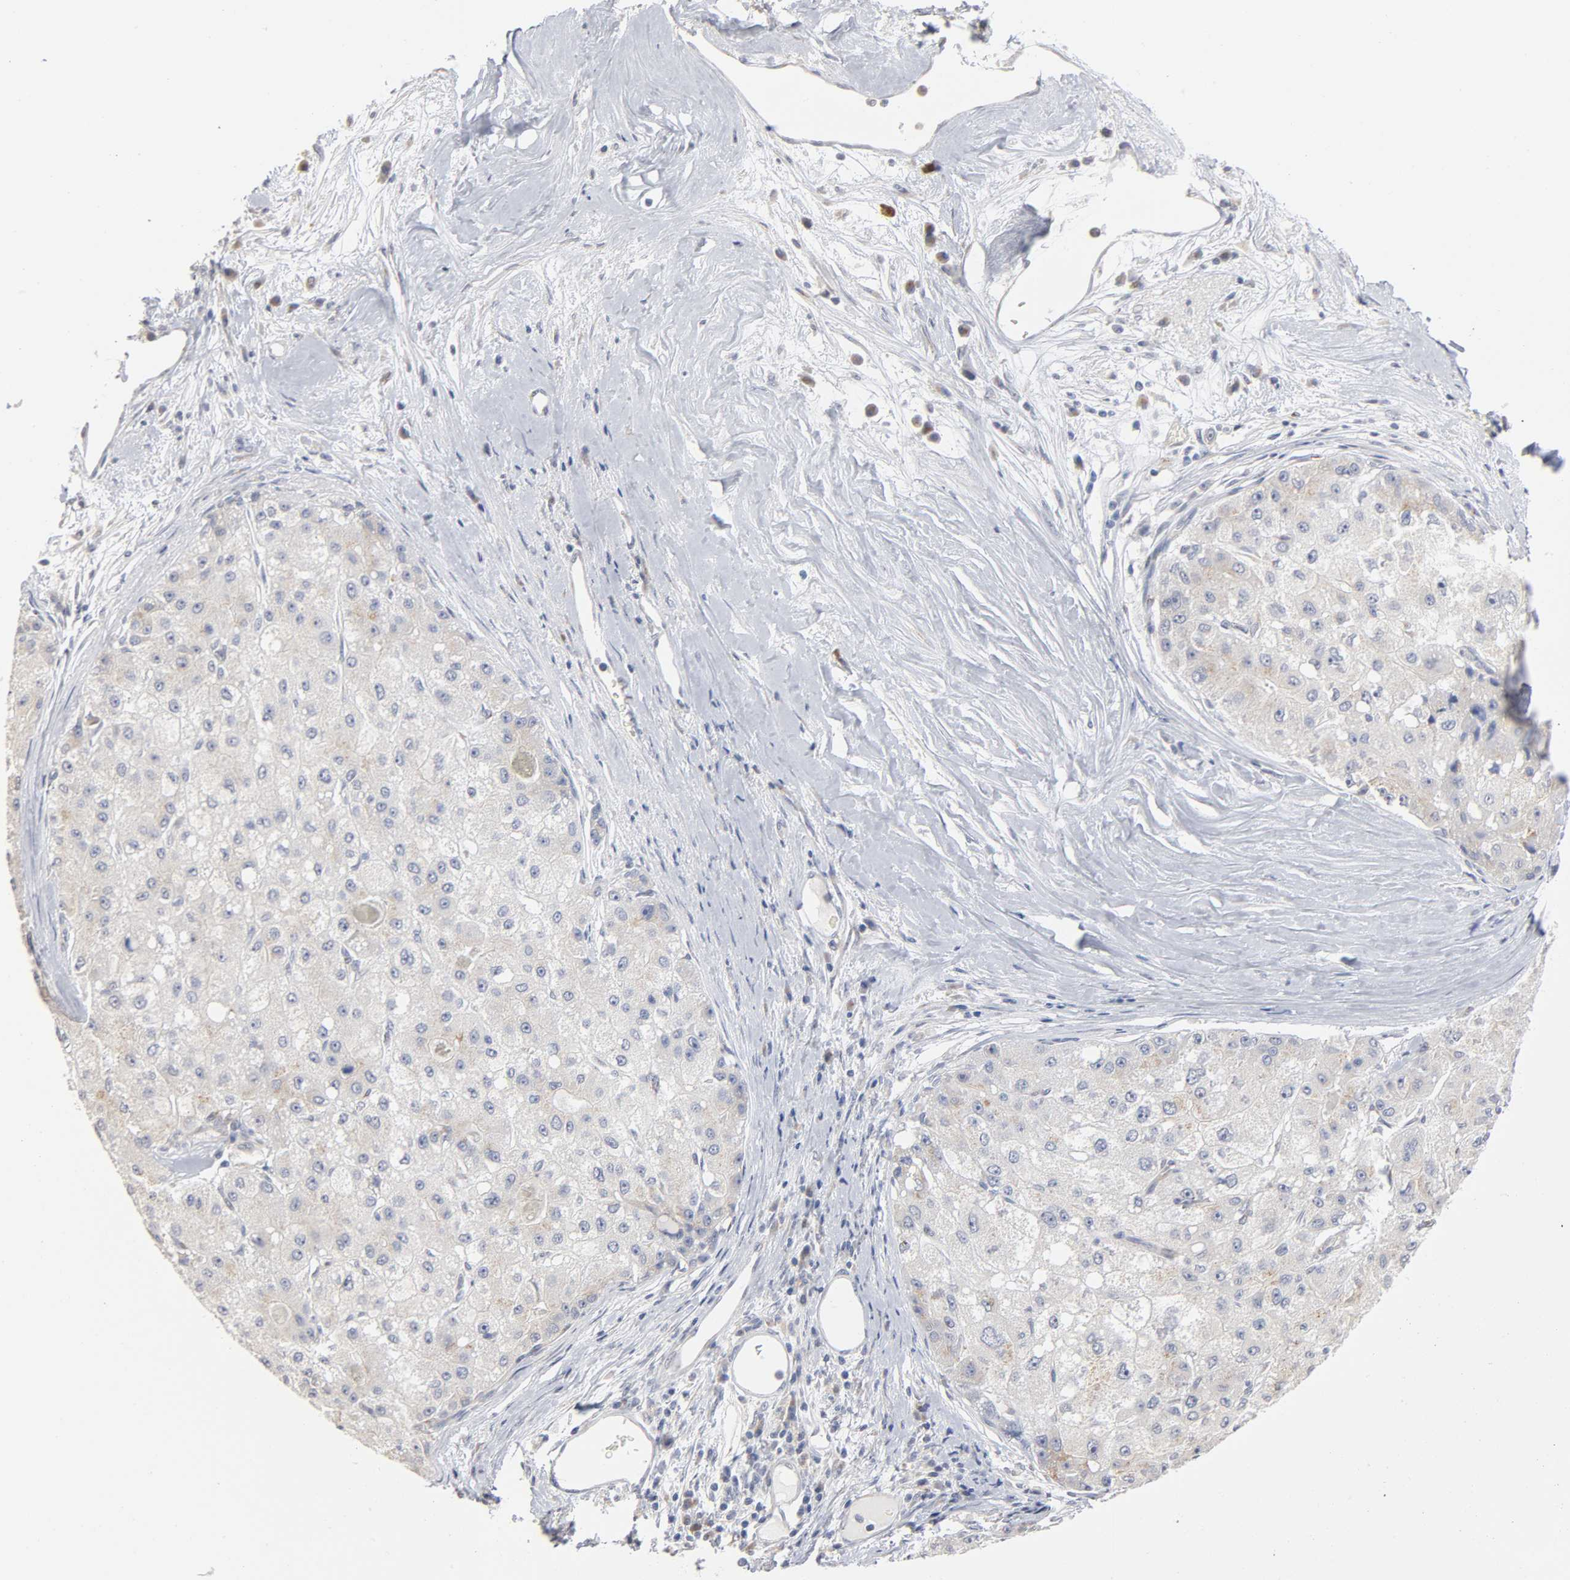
{"staining": {"intensity": "weak", "quantity": "<25%", "location": "cytoplasmic/membranous"}, "tissue": "liver cancer", "cell_type": "Tumor cells", "image_type": "cancer", "snomed": [{"axis": "morphology", "description": "Carcinoma, Hepatocellular, NOS"}, {"axis": "topography", "description": "Liver"}], "caption": "The histopathology image demonstrates no staining of tumor cells in liver cancer (hepatocellular carcinoma).", "gene": "AK7", "patient": {"sex": "male", "age": 80}}